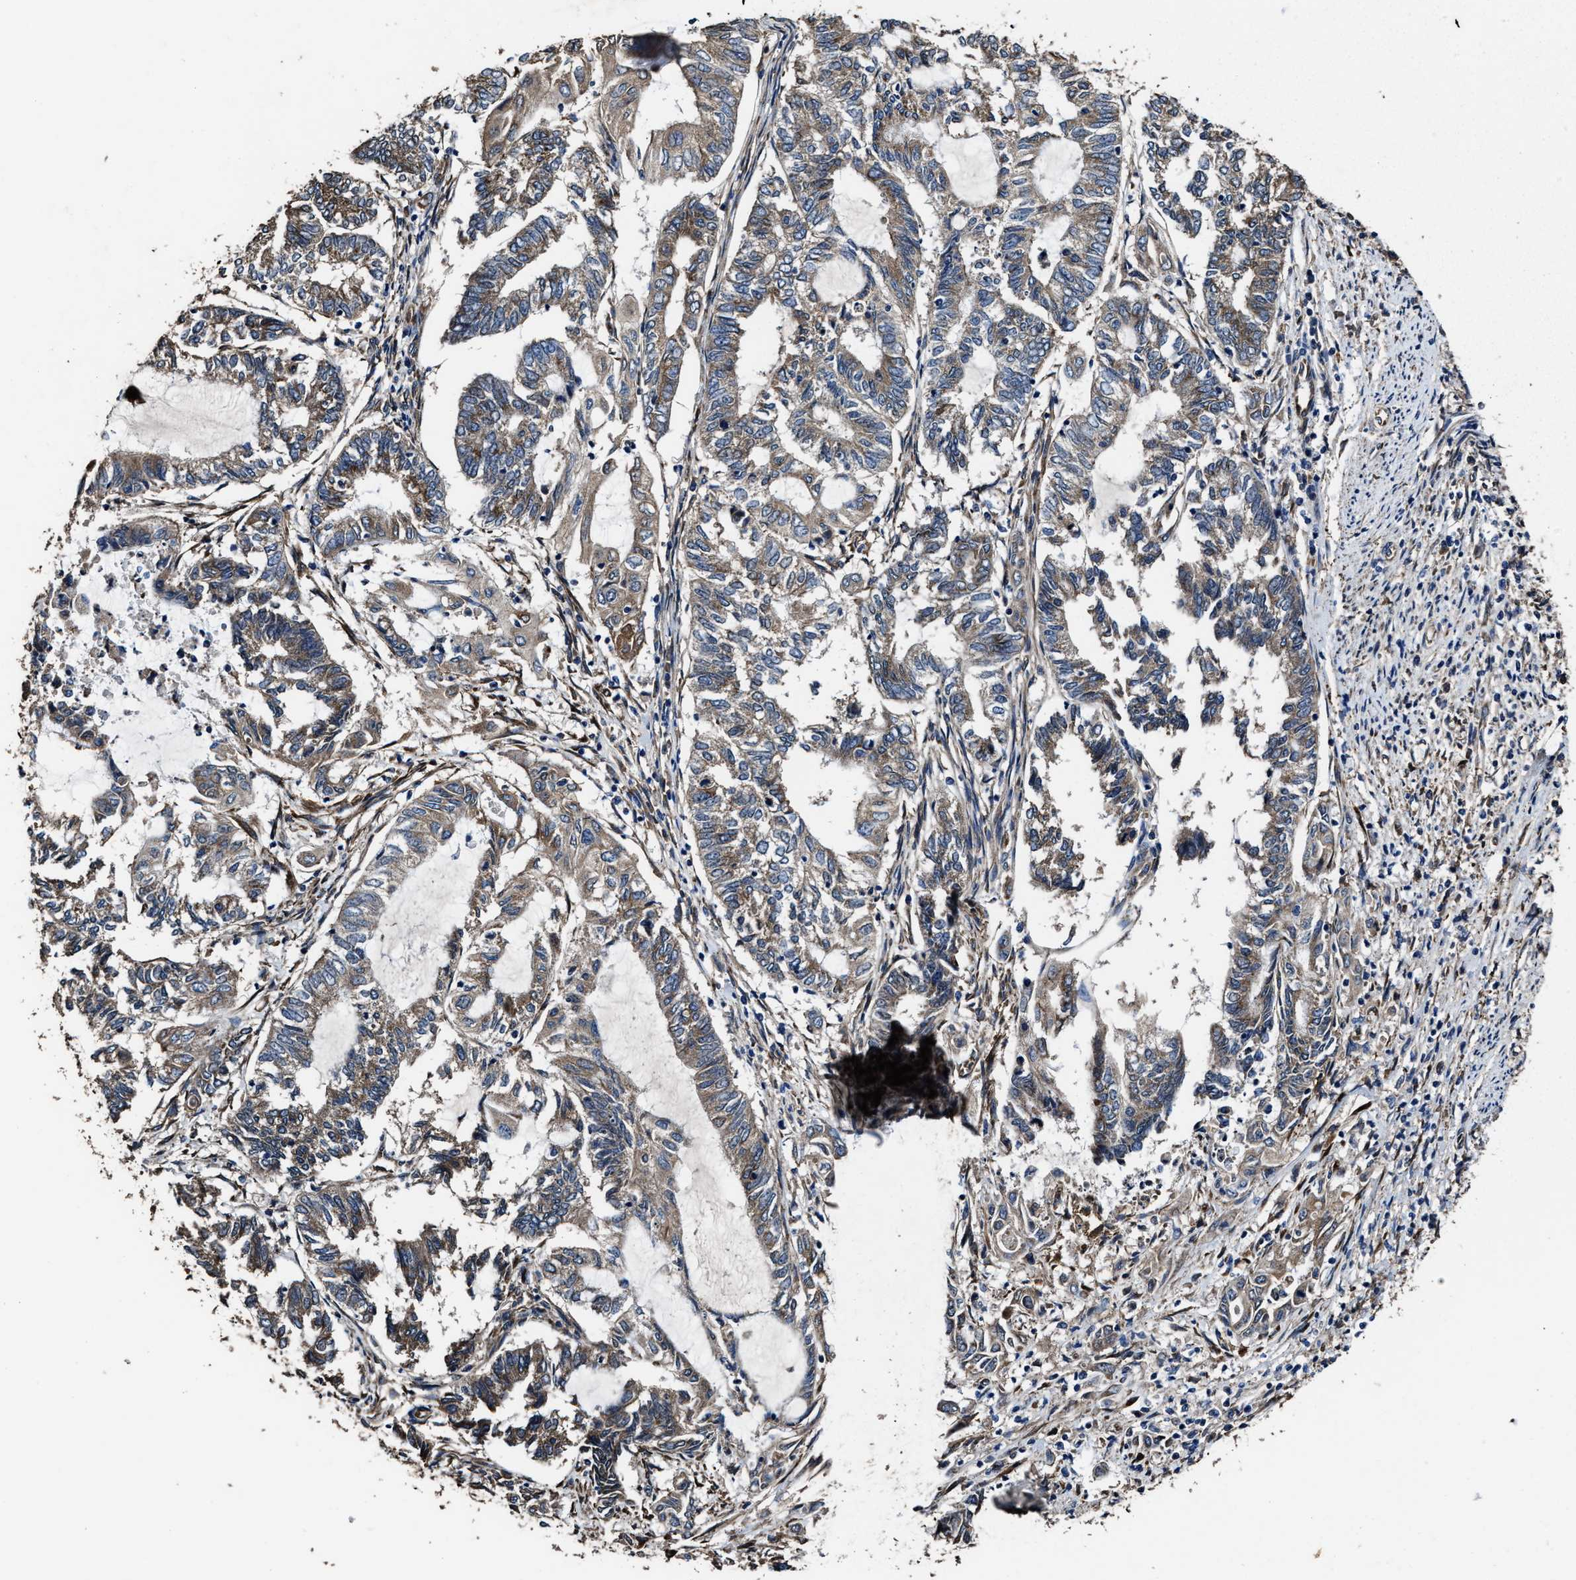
{"staining": {"intensity": "moderate", "quantity": ">75%", "location": "cytoplasmic/membranous"}, "tissue": "endometrial cancer", "cell_type": "Tumor cells", "image_type": "cancer", "snomed": [{"axis": "morphology", "description": "Adenocarcinoma, NOS"}, {"axis": "topography", "description": "Uterus"}, {"axis": "topography", "description": "Endometrium"}], "caption": "Endometrial cancer stained for a protein (brown) reveals moderate cytoplasmic/membranous positive staining in approximately >75% of tumor cells.", "gene": "IDNK", "patient": {"sex": "female", "age": 70}}